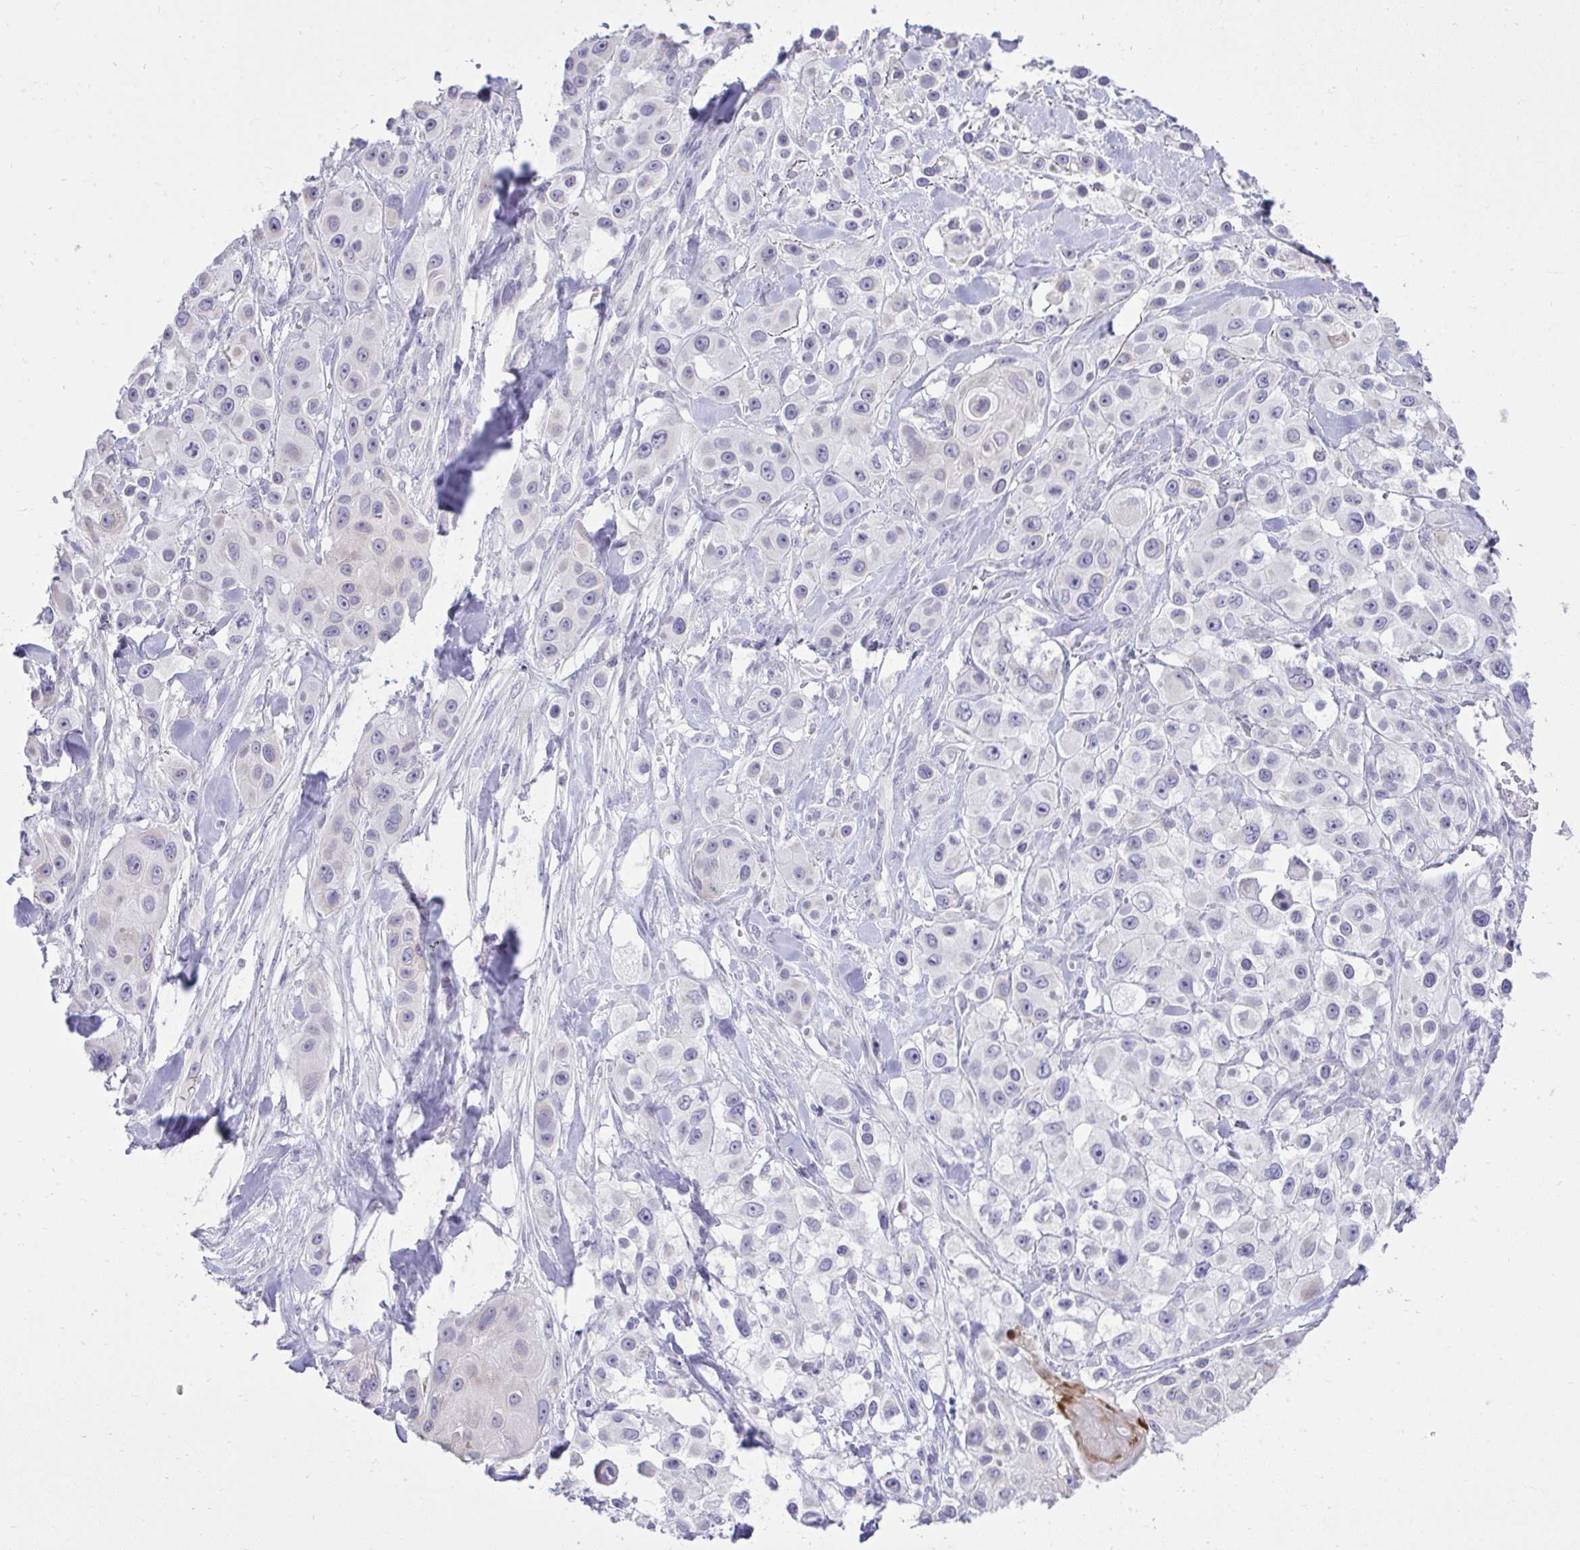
{"staining": {"intensity": "negative", "quantity": "none", "location": "none"}, "tissue": "skin cancer", "cell_type": "Tumor cells", "image_type": "cancer", "snomed": [{"axis": "morphology", "description": "Squamous cell carcinoma, NOS"}, {"axis": "topography", "description": "Skin"}], "caption": "High magnification brightfield microscopy of skin cancer (squamous cell carcinoma) stained with DAB (3,3'-diaminobenzidine) (brown) and counterstained with hematoxylin (blue): tumor cells show no significant expression.", "gene": "SPAG1", "patient": {"sex": "male", "age": 63}}